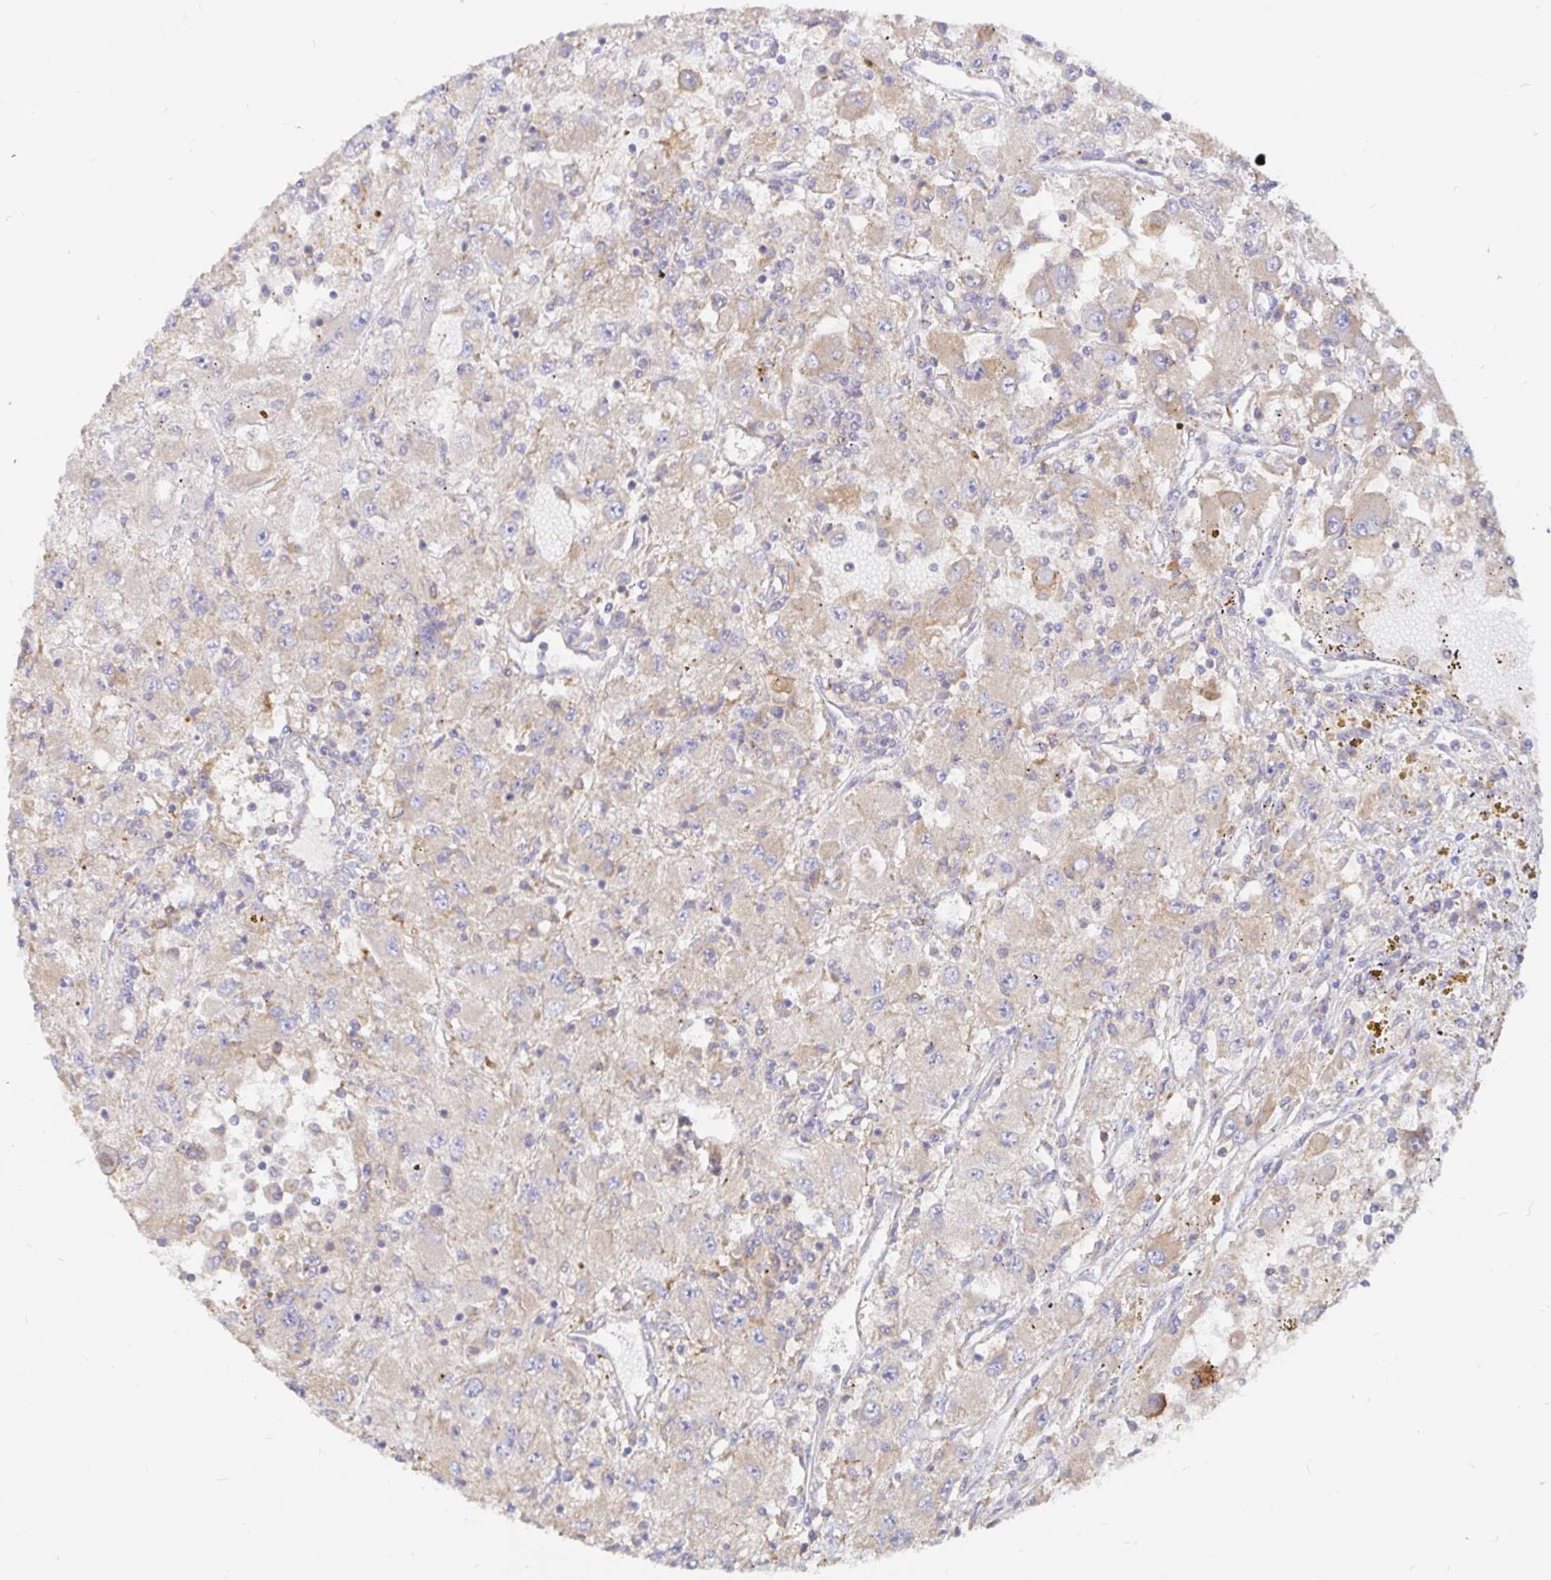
{"staining": {"intensity": "weak", "quantity": "<25%", "location": "cytoplasmic/membranous"}, "tissue": "renal cancer", "cell_type": "Tumor cells", "image_type": "cancer", "snomed": [{"axis": "morphology", "description": "Adenocarcinoma, NOS"}, {"axis": "topography", "description": "Kidney"}], "caption": "Protein analysis of renal cancer shows no significant expression in tumor cells.", "gene": "KCTD19", "patient": {"sex": "female", "age": 67}}